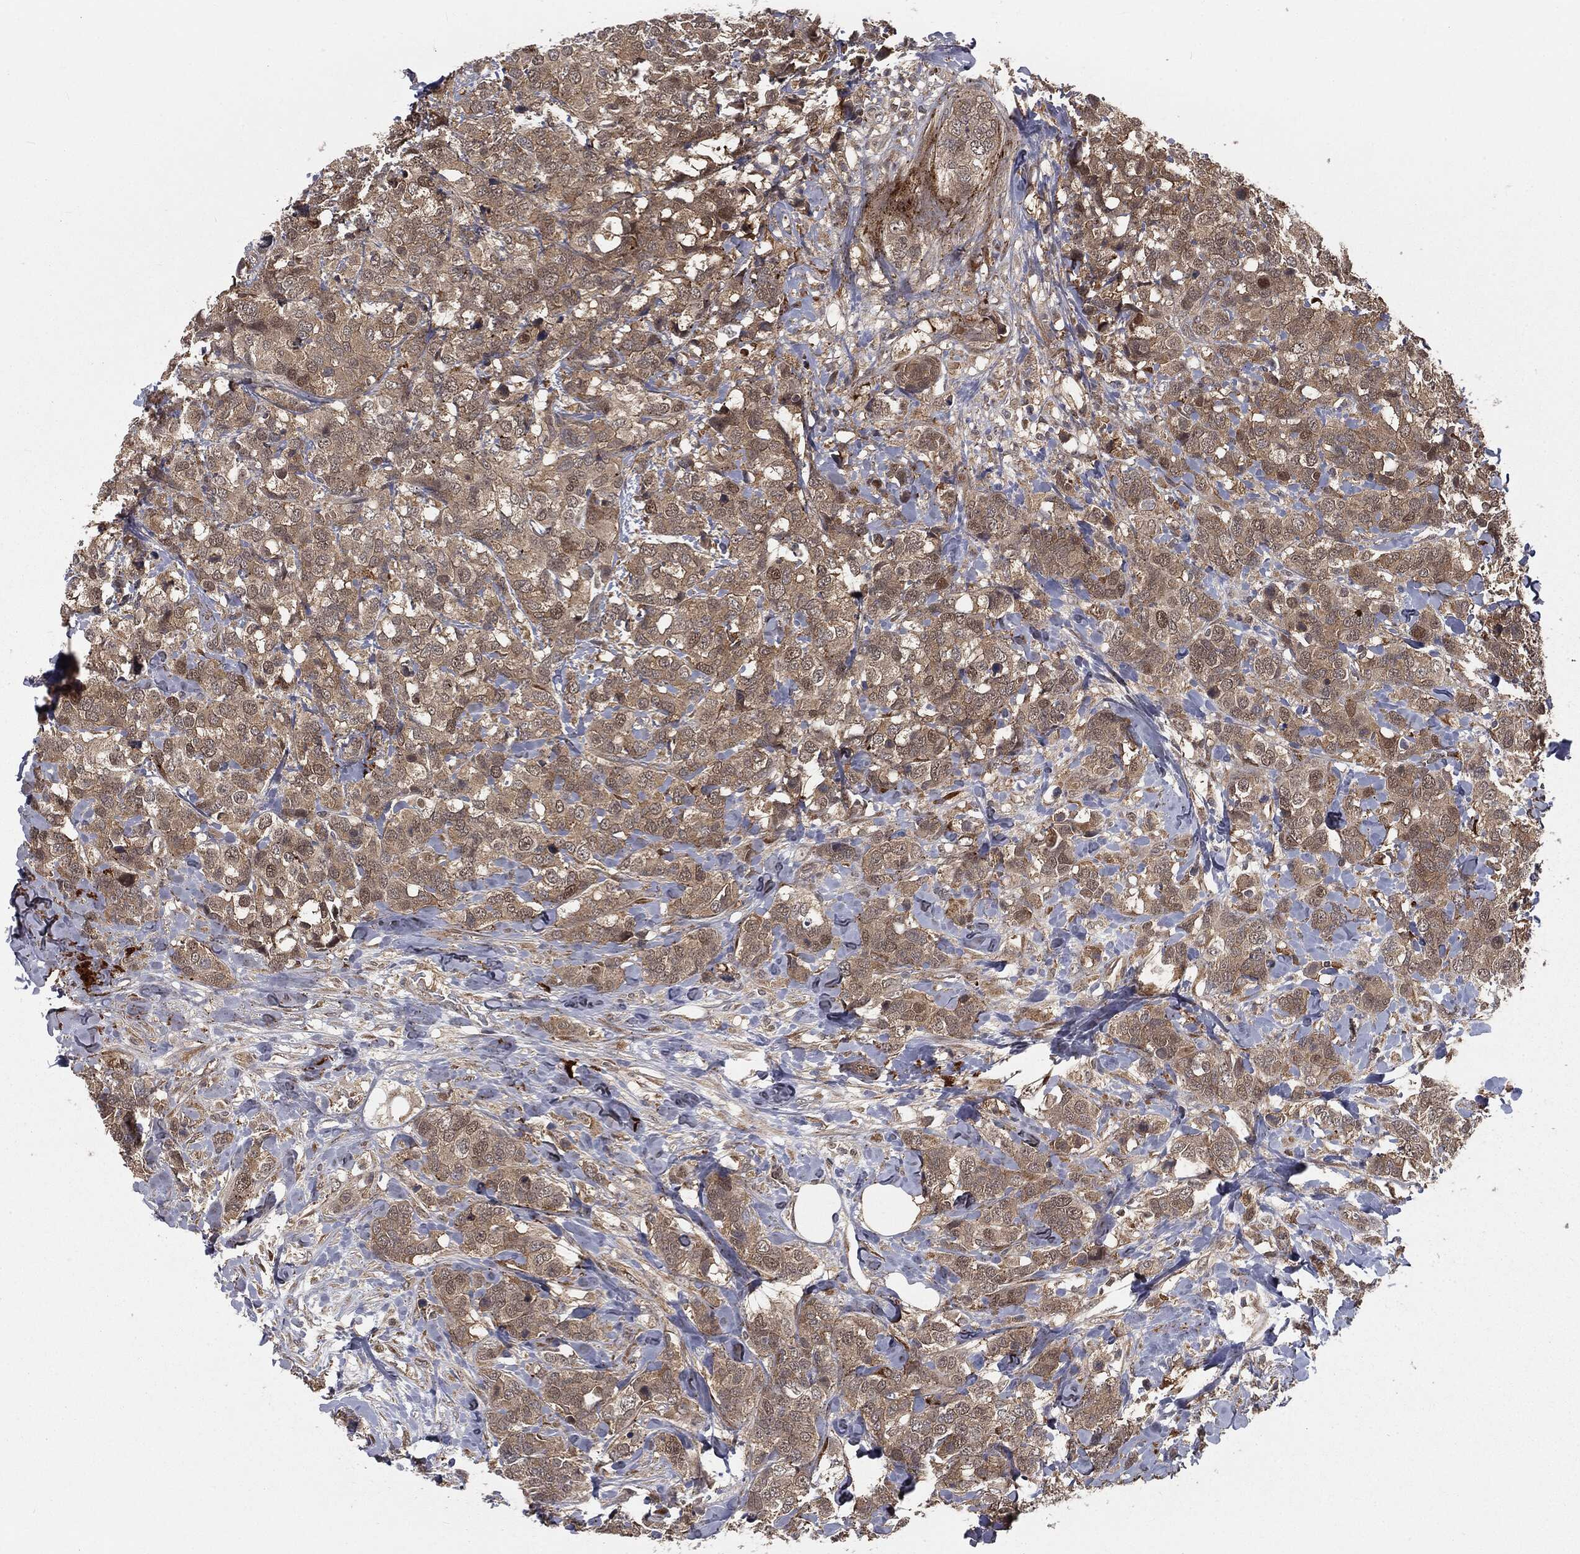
{"staining": {"intensity": "moderate", "quantity": "<25%", "location": "cytoplasmic/membranous,nuclear"}, "tissue": "breast cancer", "cell_type": "Tumor cells", "image_type": "cancer", "snomed": [{"axis": "morphology", "description": "Lobular carcinoma"}, {"axis": "topography", "description": "Breast"}], "caption": "Tumor cells exhibit low levels of moderate cytoplasmic/membranous and nuclear expression in approximately <25% of cells in human breast cancer (lobular carcinoma). (IHC, brightfield microscopy, high magnification).", "gene": "FBXO7", "patient": {"sex": "female", "age": 59}}